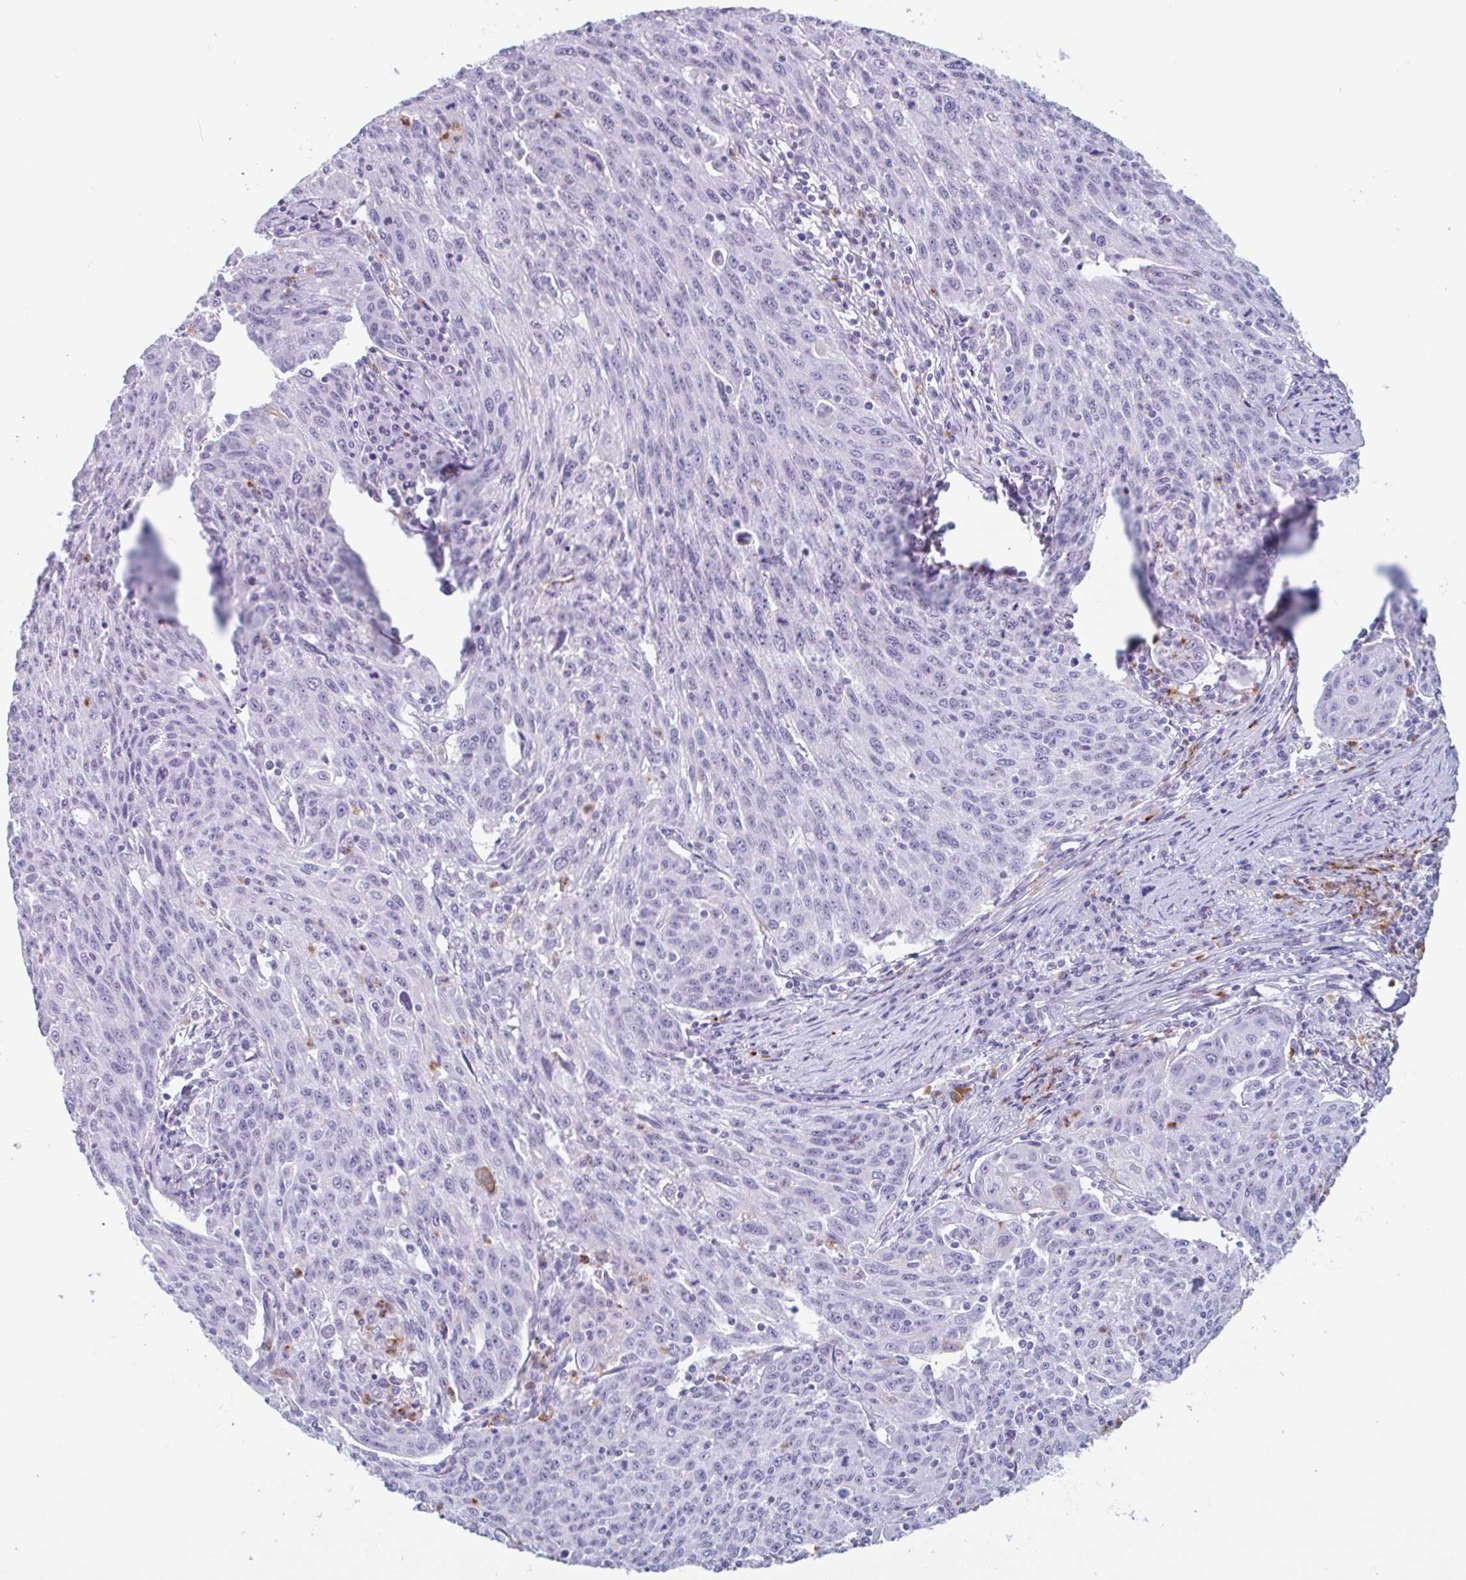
{"staining": {"intensity": "negative", "quantity": "none", "location": "none"}, "tissue": "lung cancer", "cell_type": "Tumor cells", "image_type": "cancer", "snomed": [{"axis": "morphology", "description": "Squamous cell carcinoma, NOS"}, {"axis": "morphology", "description": "Squamous cell carcinoma, metastatic, NOS"}, {"axis": "topography", "description": "Bronchus"}, {"axis": "topography", "description": "Lung"}], "caption": "An image of squamous cell carcinoma (lung) stained for a protein exhibits no brown staining in tumor cells.", "gene": "DTWD2", "patient": {"sex": "male", "age": 62}}